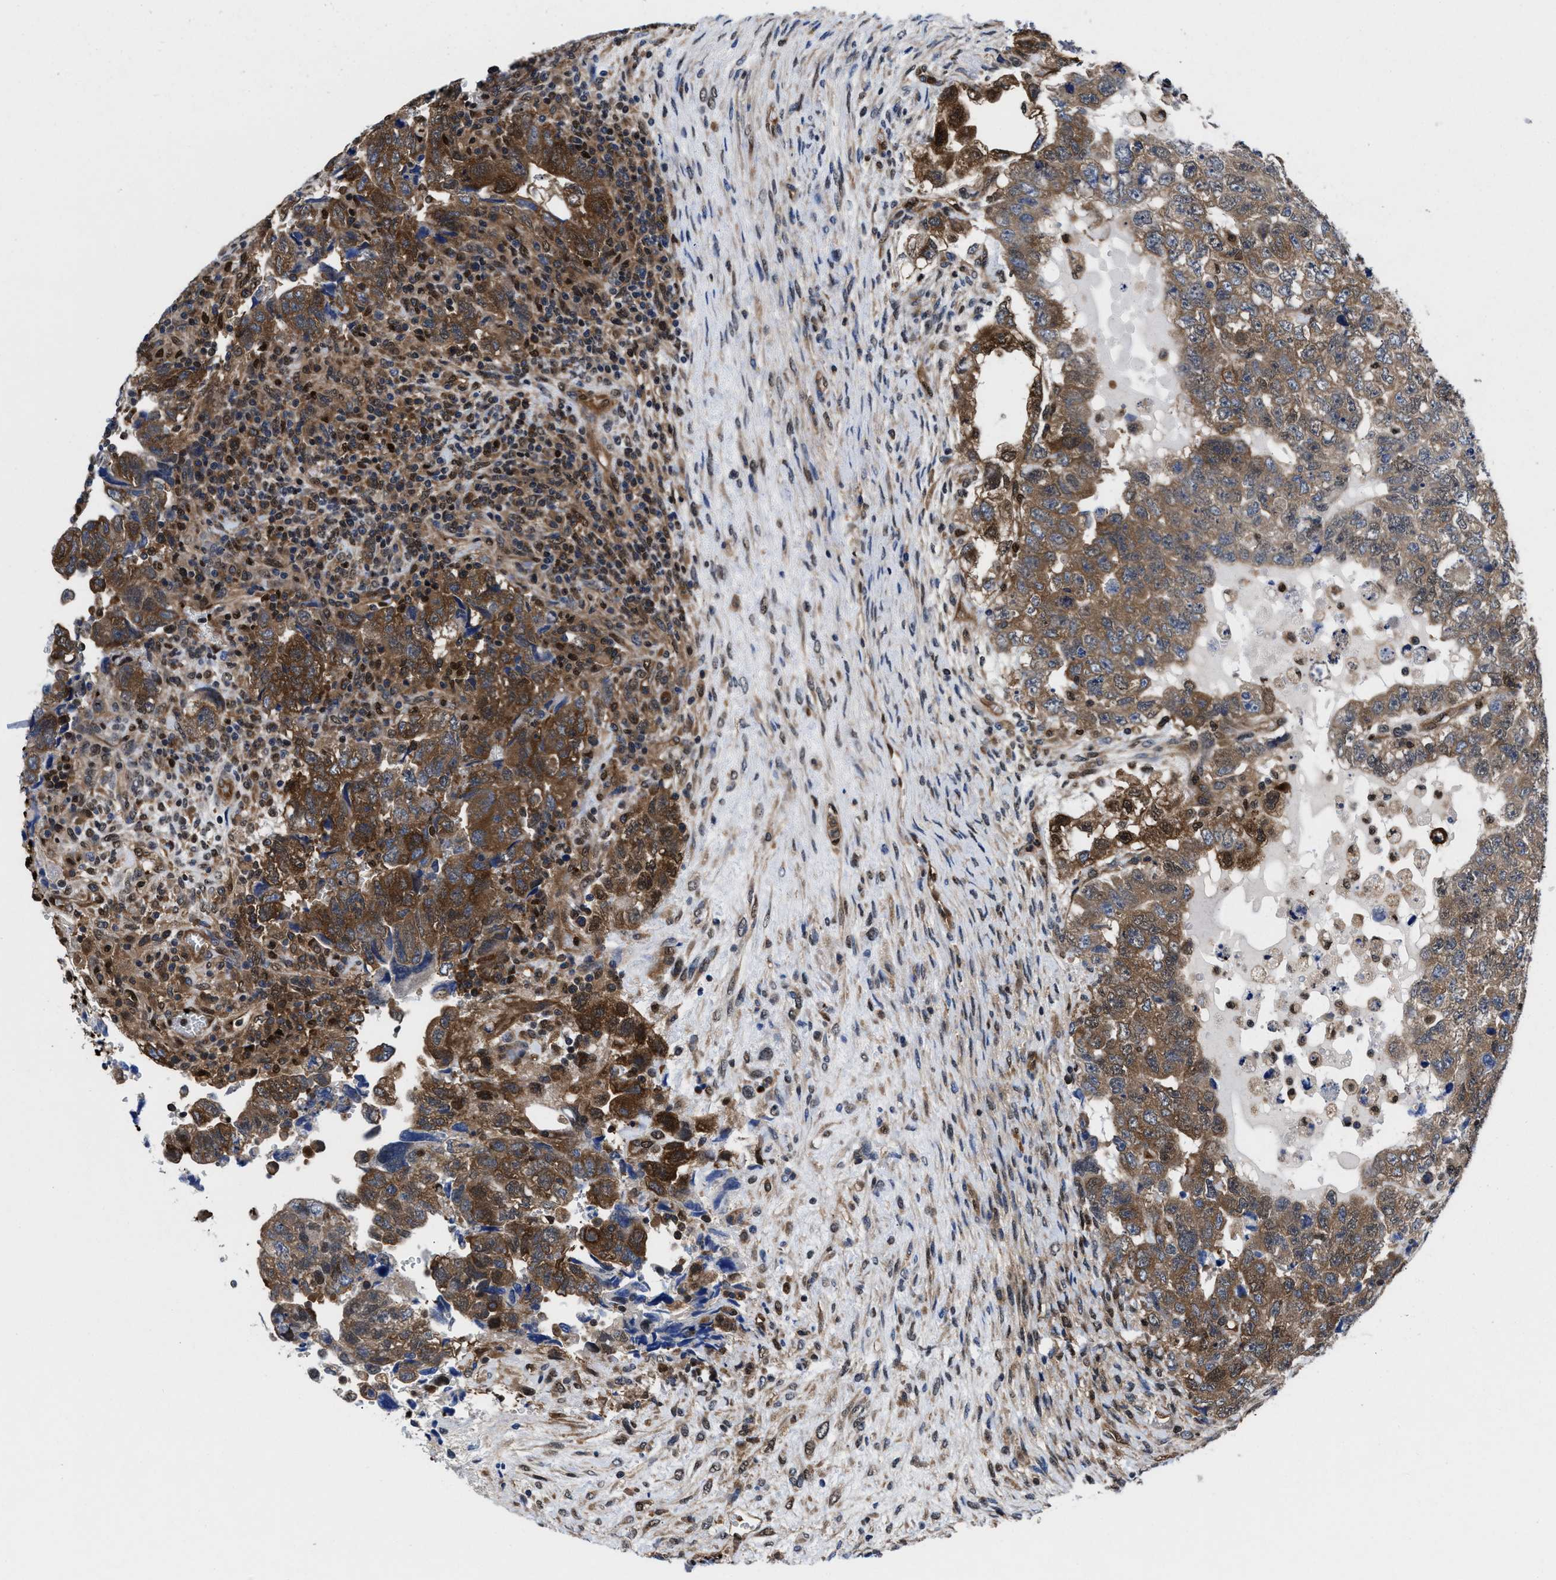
{"staining": {"intensity": "moderate", "quantity": ">75%", "location": "cytoplasmic/membranous"}, "tissue": "testis cancer", "cell_type": "Tumor cells", "image_type": "cancer", "snomed": [{"axis": "morphology", "description": "Carcinoma, Embryonal, NOS"}, {"axis": "topography", "description": "Testis"}], "caption": "The photomicrograph reveals immunohistochemical staining of embryonal carcinoma (testis). There is moderate cytoplasmic/membranous positivity is present in about >75% of tumor cells.", "gene": "ACLY", "patient": {"sex": "male", "age": 36}}